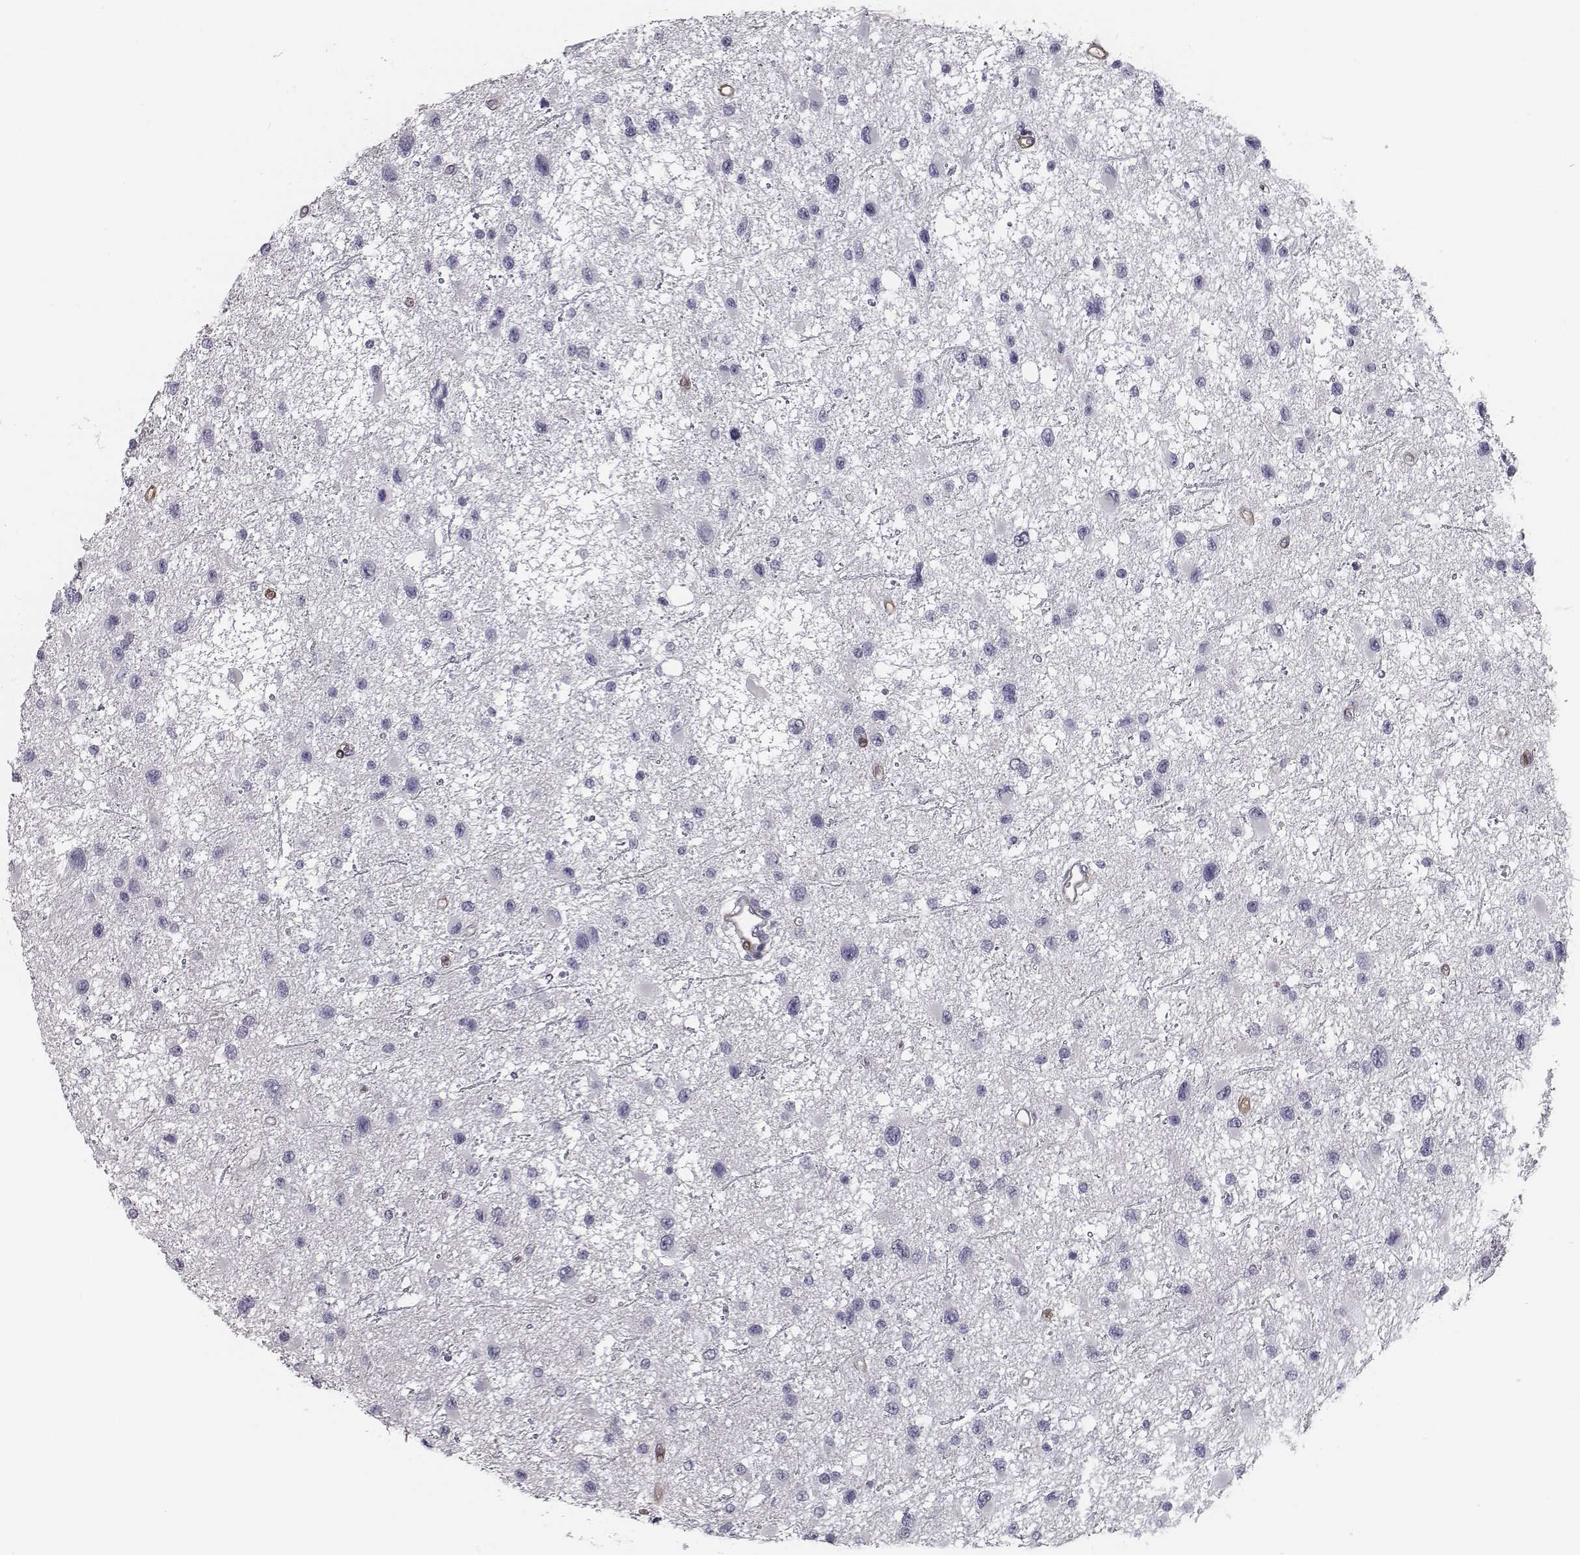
{"staining": {"intensity": "negative", "quantity": "none", "location": "none"}, "tissue": "glioma", "cell_type": "Tumor cells", "image_type": "cancer", "snomed": [{"axis": "morphology", "description": "Glioma, malignant, Low grade"}, {"axis": "topography", "description": "Brain"}], "caption": "Immunohistochemical staining of human malignant glioma (low-grade) exhibits no significant positivity in tumor cells.", "gene": "ISYNA1", "patient": {"sex": "female", "age": 32}}